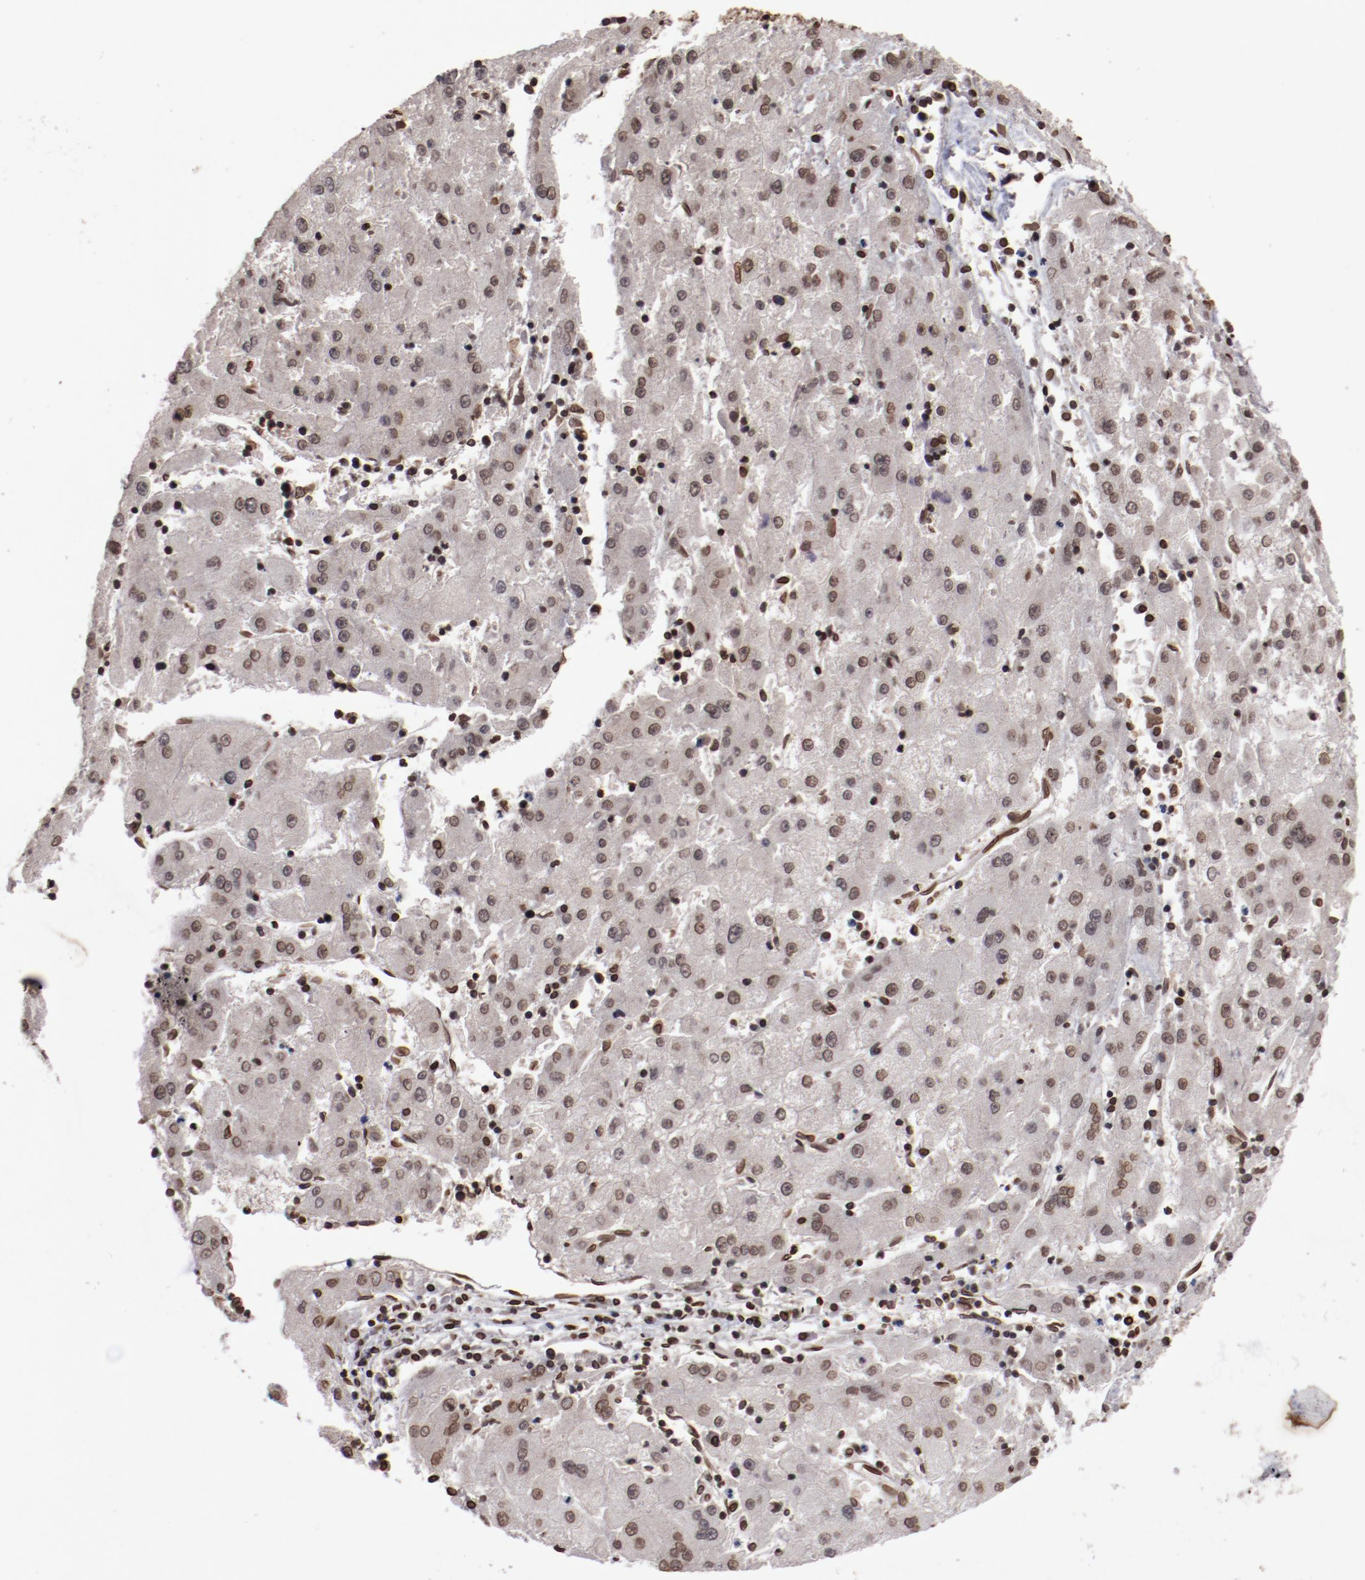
{"staining": {"intensity": "weak", "quantity": ">75%", "location": "nuclear"}, "tissue": "liver cancer", "cell_type": "Tumor cells", "image_type": "cancer", "snomed": [{"axis": "morphology", "description": "Carcinoma, Hepatocellular, NOS"}, {"axis": "topography", "description": "Liver"}], "caption": "This image shows immunohistochemistry staining of human hepatocellular carcinoma (liver), with low weak nuclear staining in about >75% of tumor cells.", "gene": "AKT1", "patient": {"sex": "male", "age": 72}}